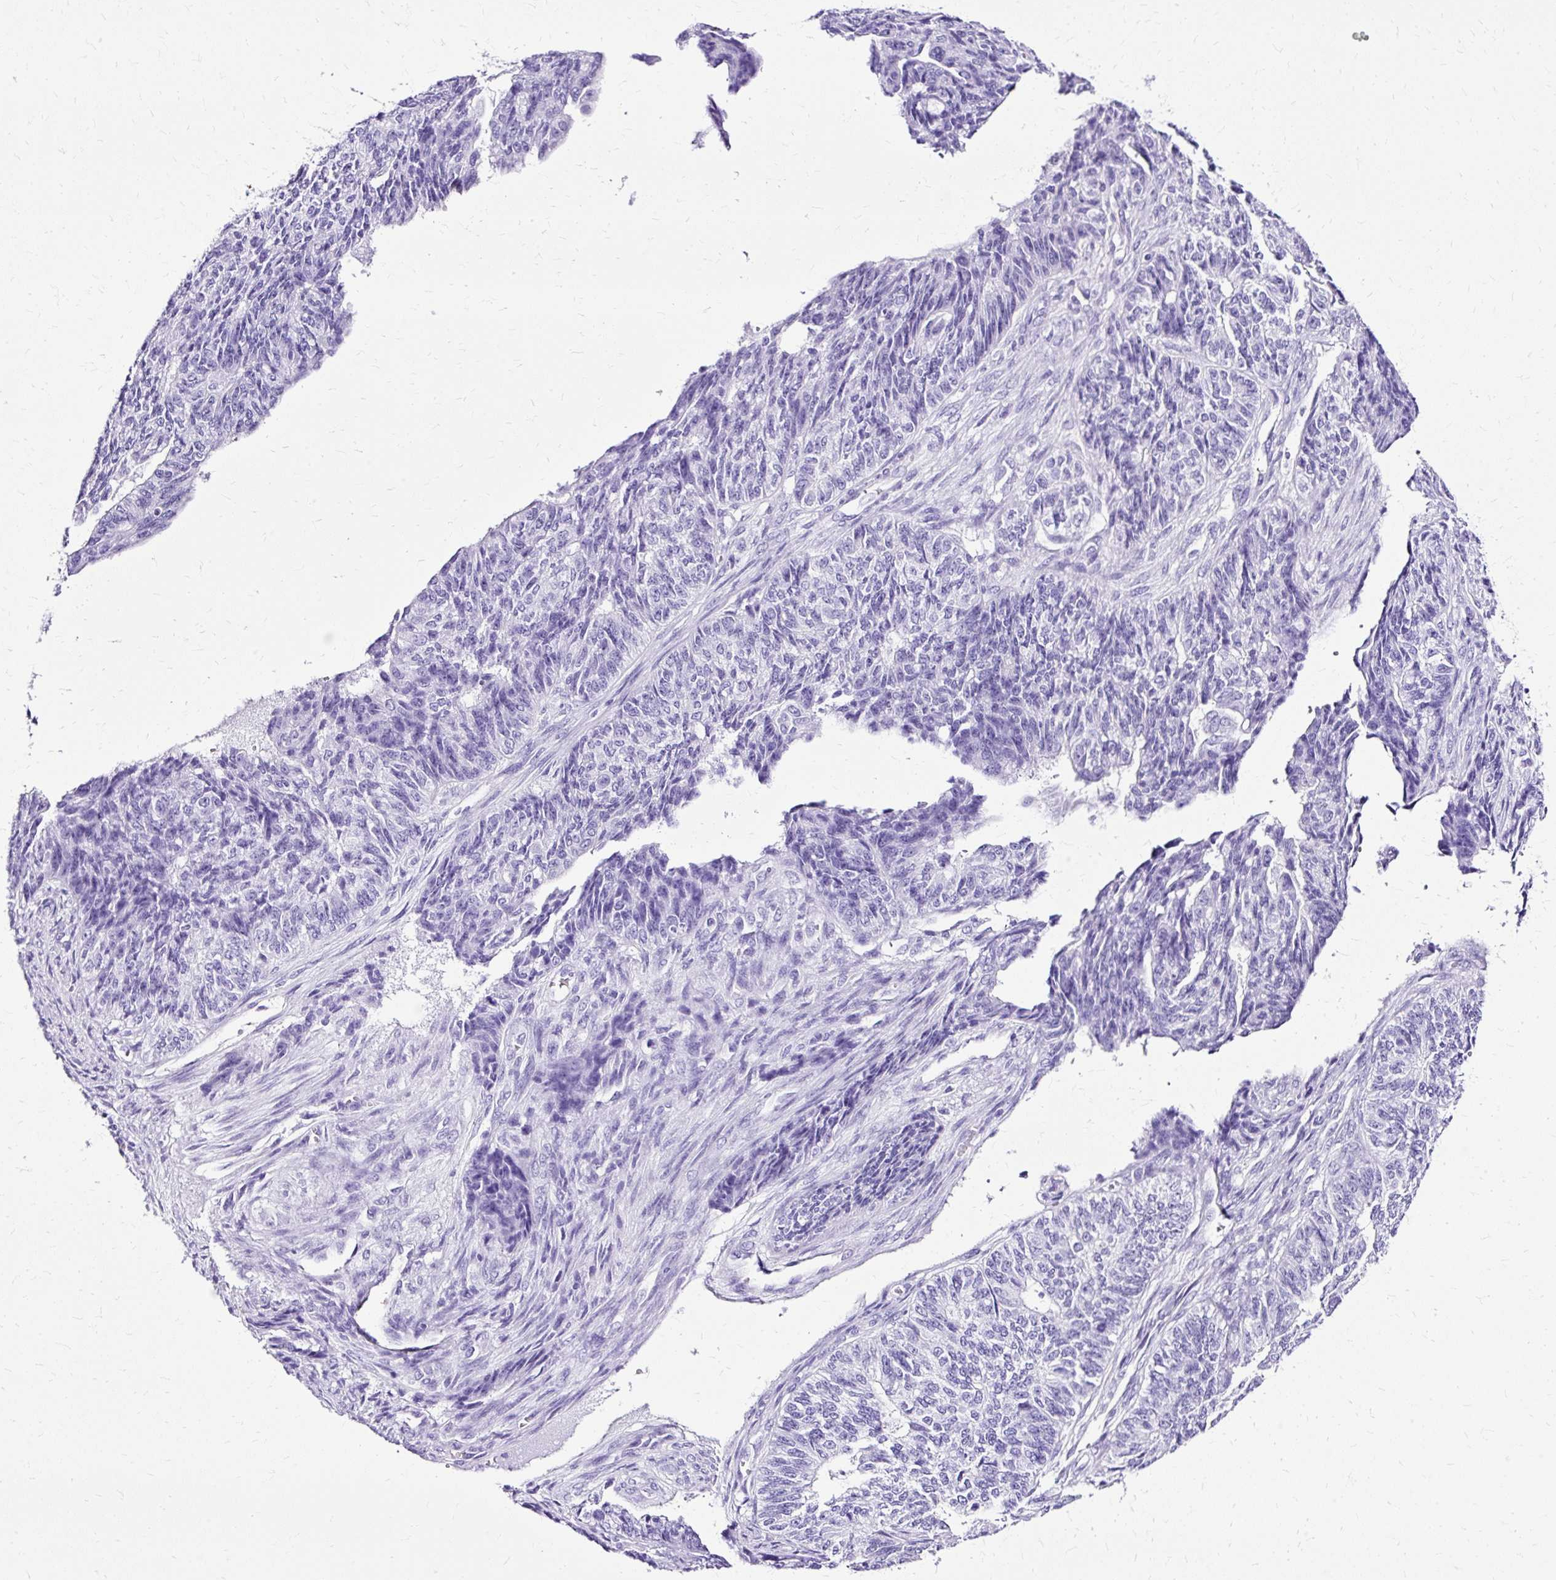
{"staining": {"intensity": "negative", "quantity": "none", "location": "none"}, "tissue": "endometrial cancer", "cell_type": "Tumor cells", "image_type": "cancer", "snomed": [{"axis": "morphology", "description": "Adenocarcinoma, NOS"}, {"axis": "topography", "description": "Endometrium"}], "caption": "Immunohistochemical staining of adenocarcinoma (endometrial) exhibits no significant staining in tumor cells.", "gene": "SLC8A2", "patient": {"sex": "female", "age": 32}}